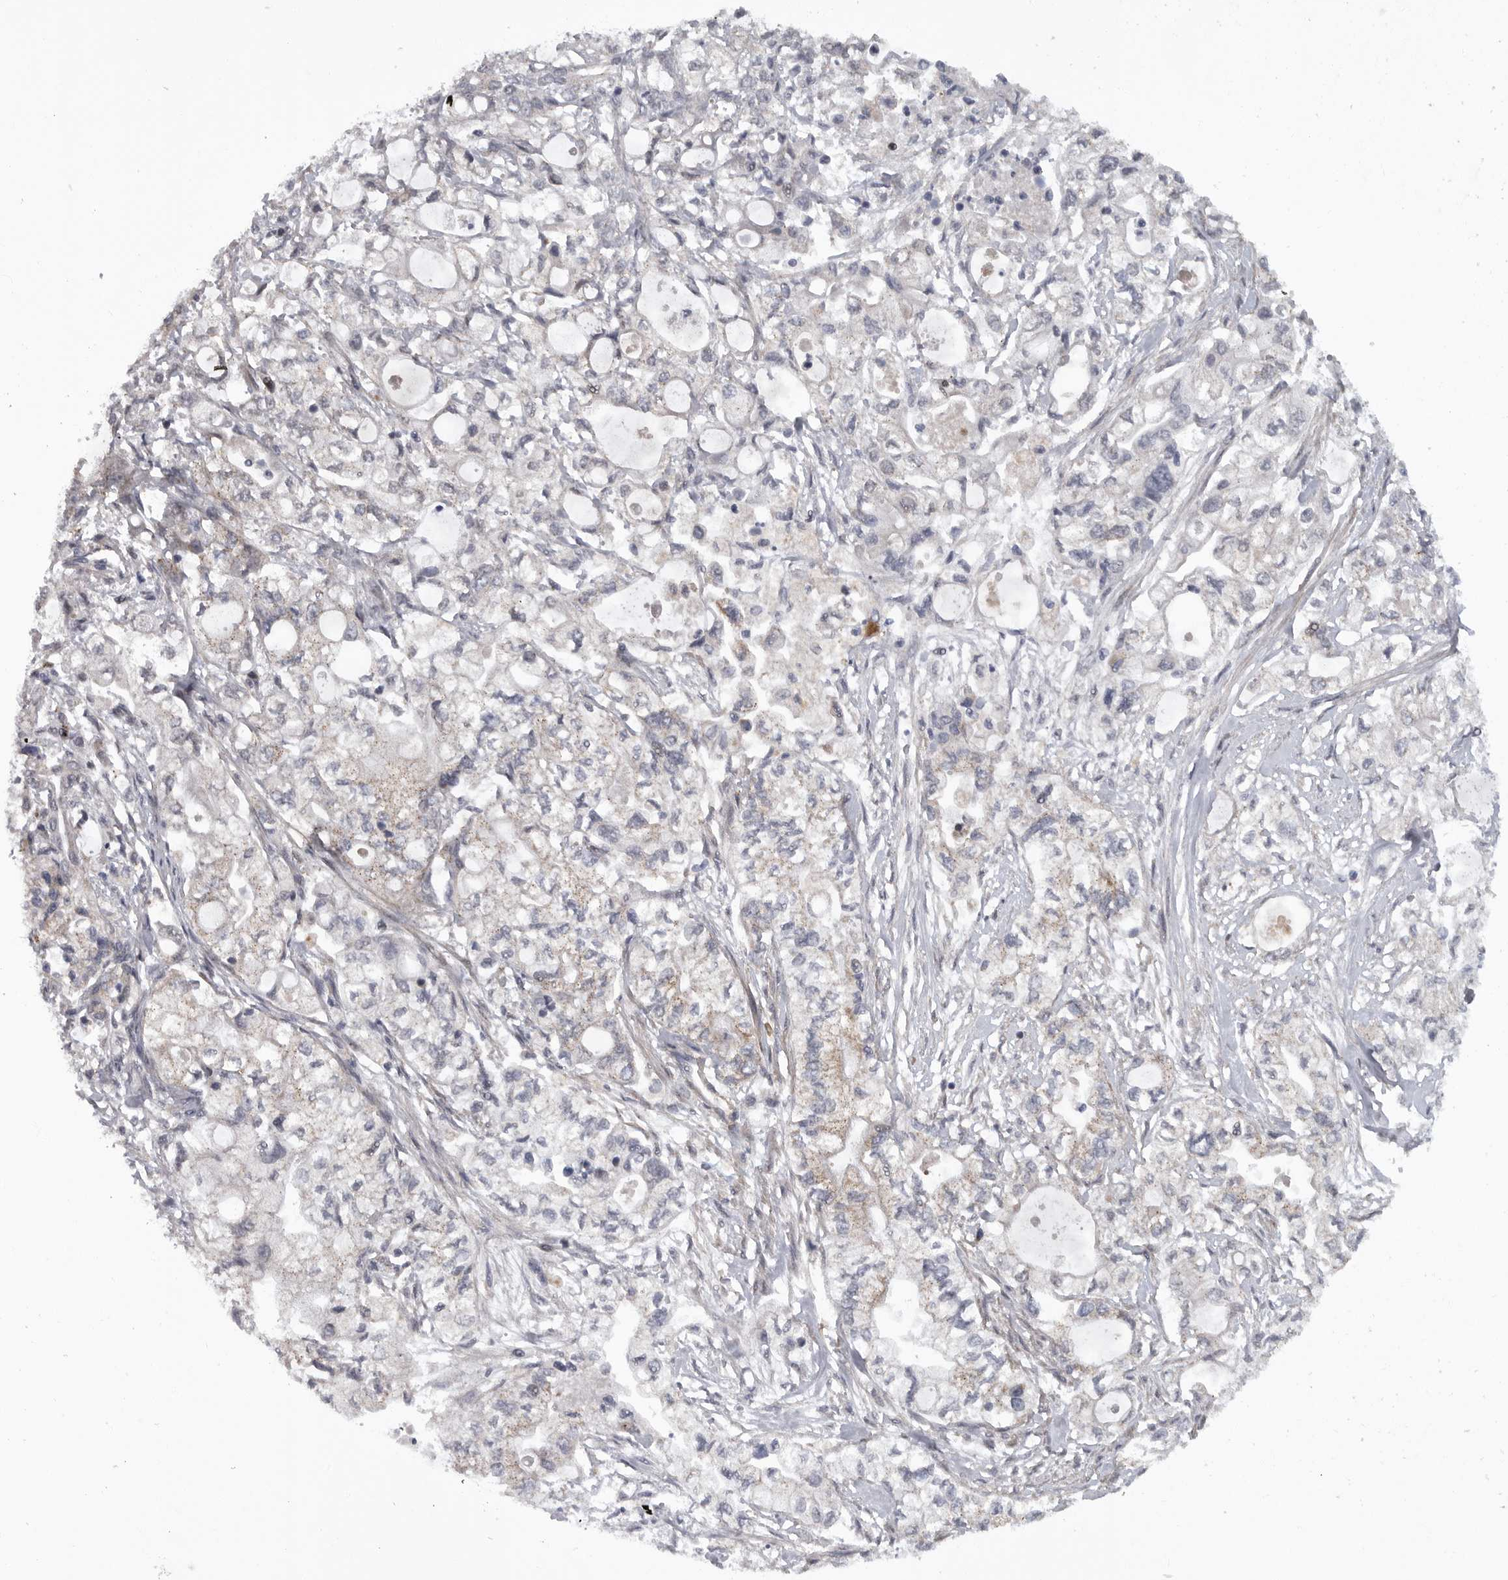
{"staining": {"intensity": "negative", "quantity": "none", "location": "none"}, "tissue": "pancreatic cancer", "cell_type": "Tumor cells", "image_type": "cancer", "snomed": [{"axis": "morphology", "description": "Adenocarcinoma, NOS"}, {"axis": "topography", "description": "Pancreas"}], "caption": "Immunohistochemistry (IHC) micrograph of neoplastic tissue: human pancreatic cancer (adenocarcinoma) stained with DAB reveals no significant protein positivity in tumor cells.", "gene": "TMPRSS11F", "patient": {"sex": "male", "age": 79}}